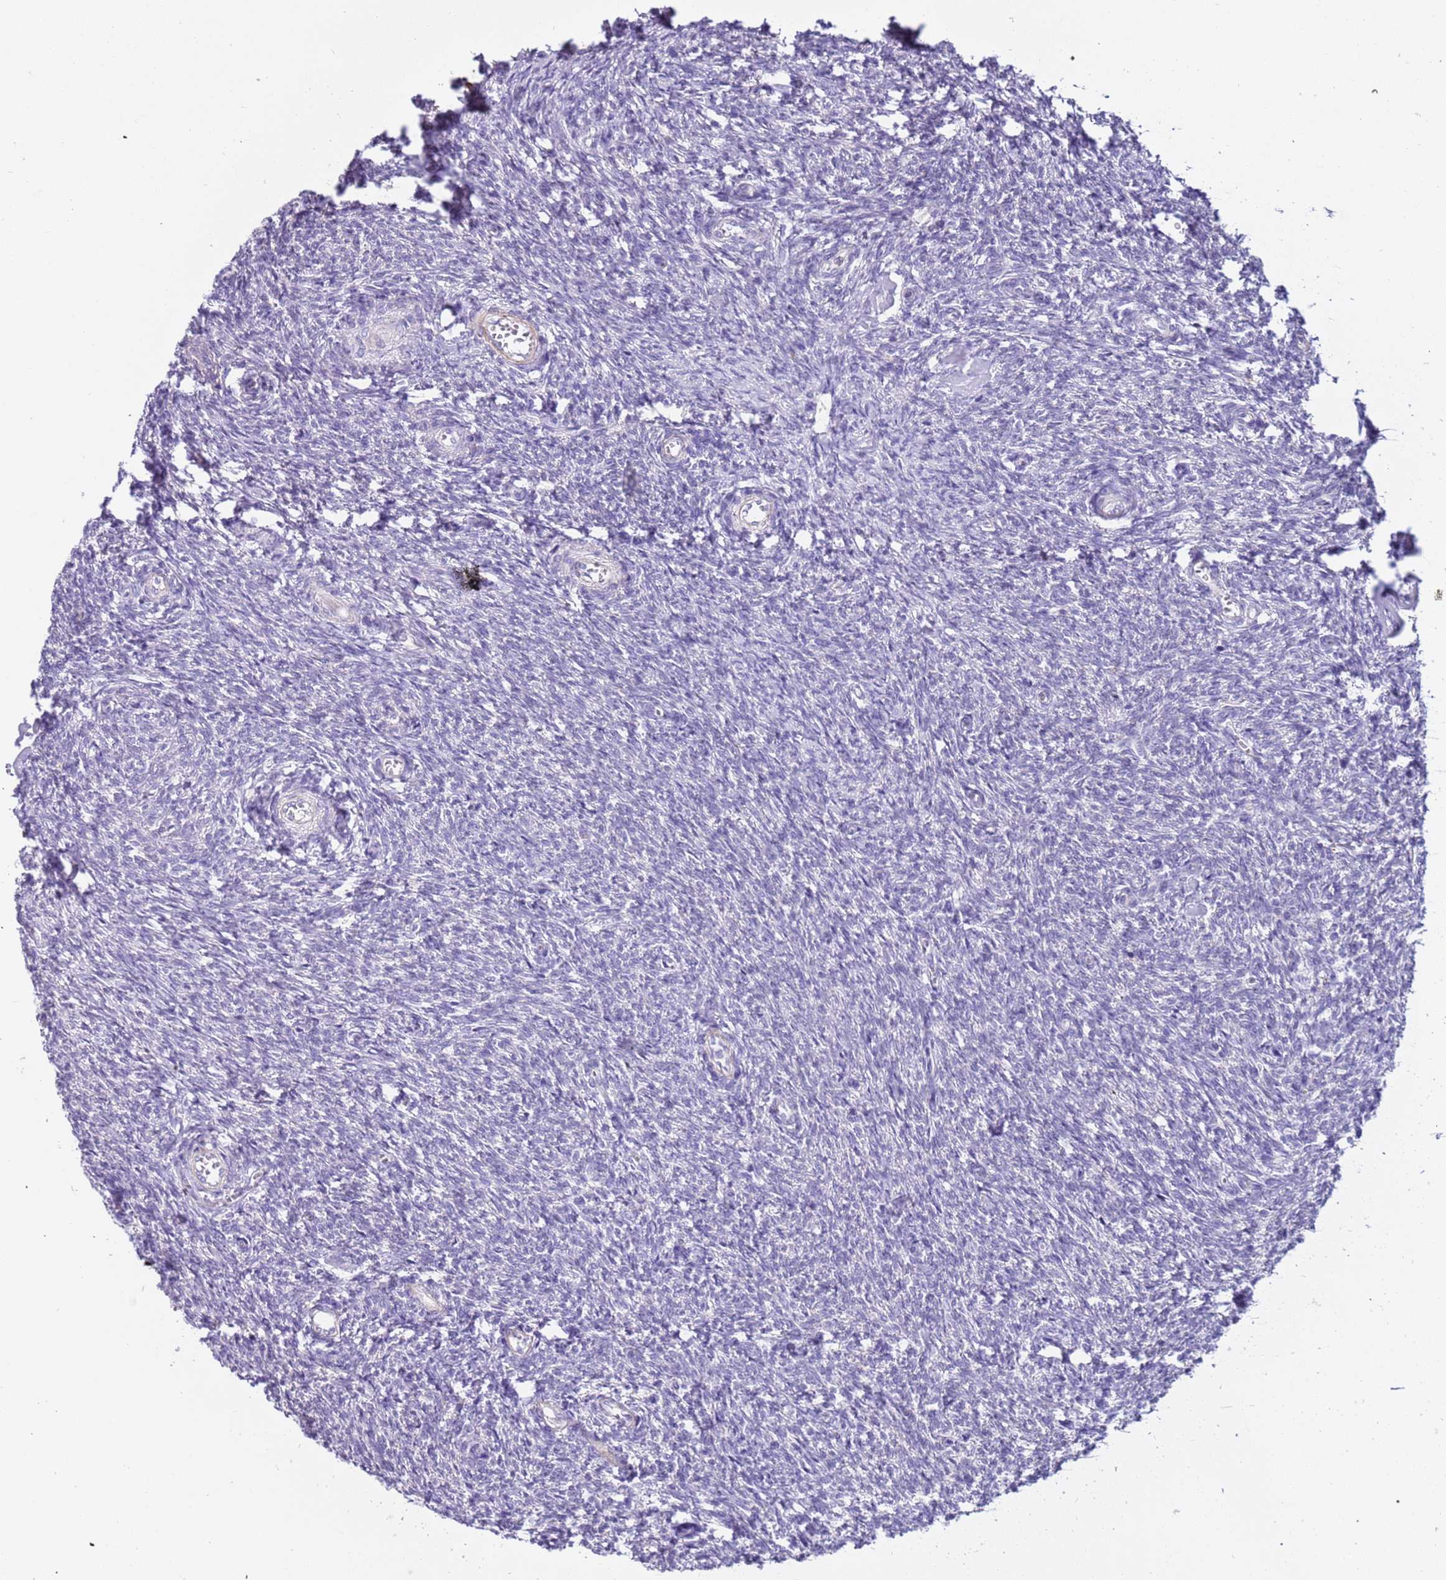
{"staining": {"intensity": "negative", "quantity": "none", "location": "none"}, "tissue": "ovary", "cell_type": "Ovarian stroma cells", "image_type": "normal", "snomed": [{"axis": "morphology", "description": "Normal tissue, NOS"}, {"axis": "topography", "description": "Ovary"}], "caption": "IHC micrograph of normal ovary stained for a protein (brown), which reveals no staining in ovarian stroma cells. (DAB (3,3'-diaminobenzidine) IHC, high magnification).", "gene": "PCGF2", "patient": {"sex": "female", "age": 44}}